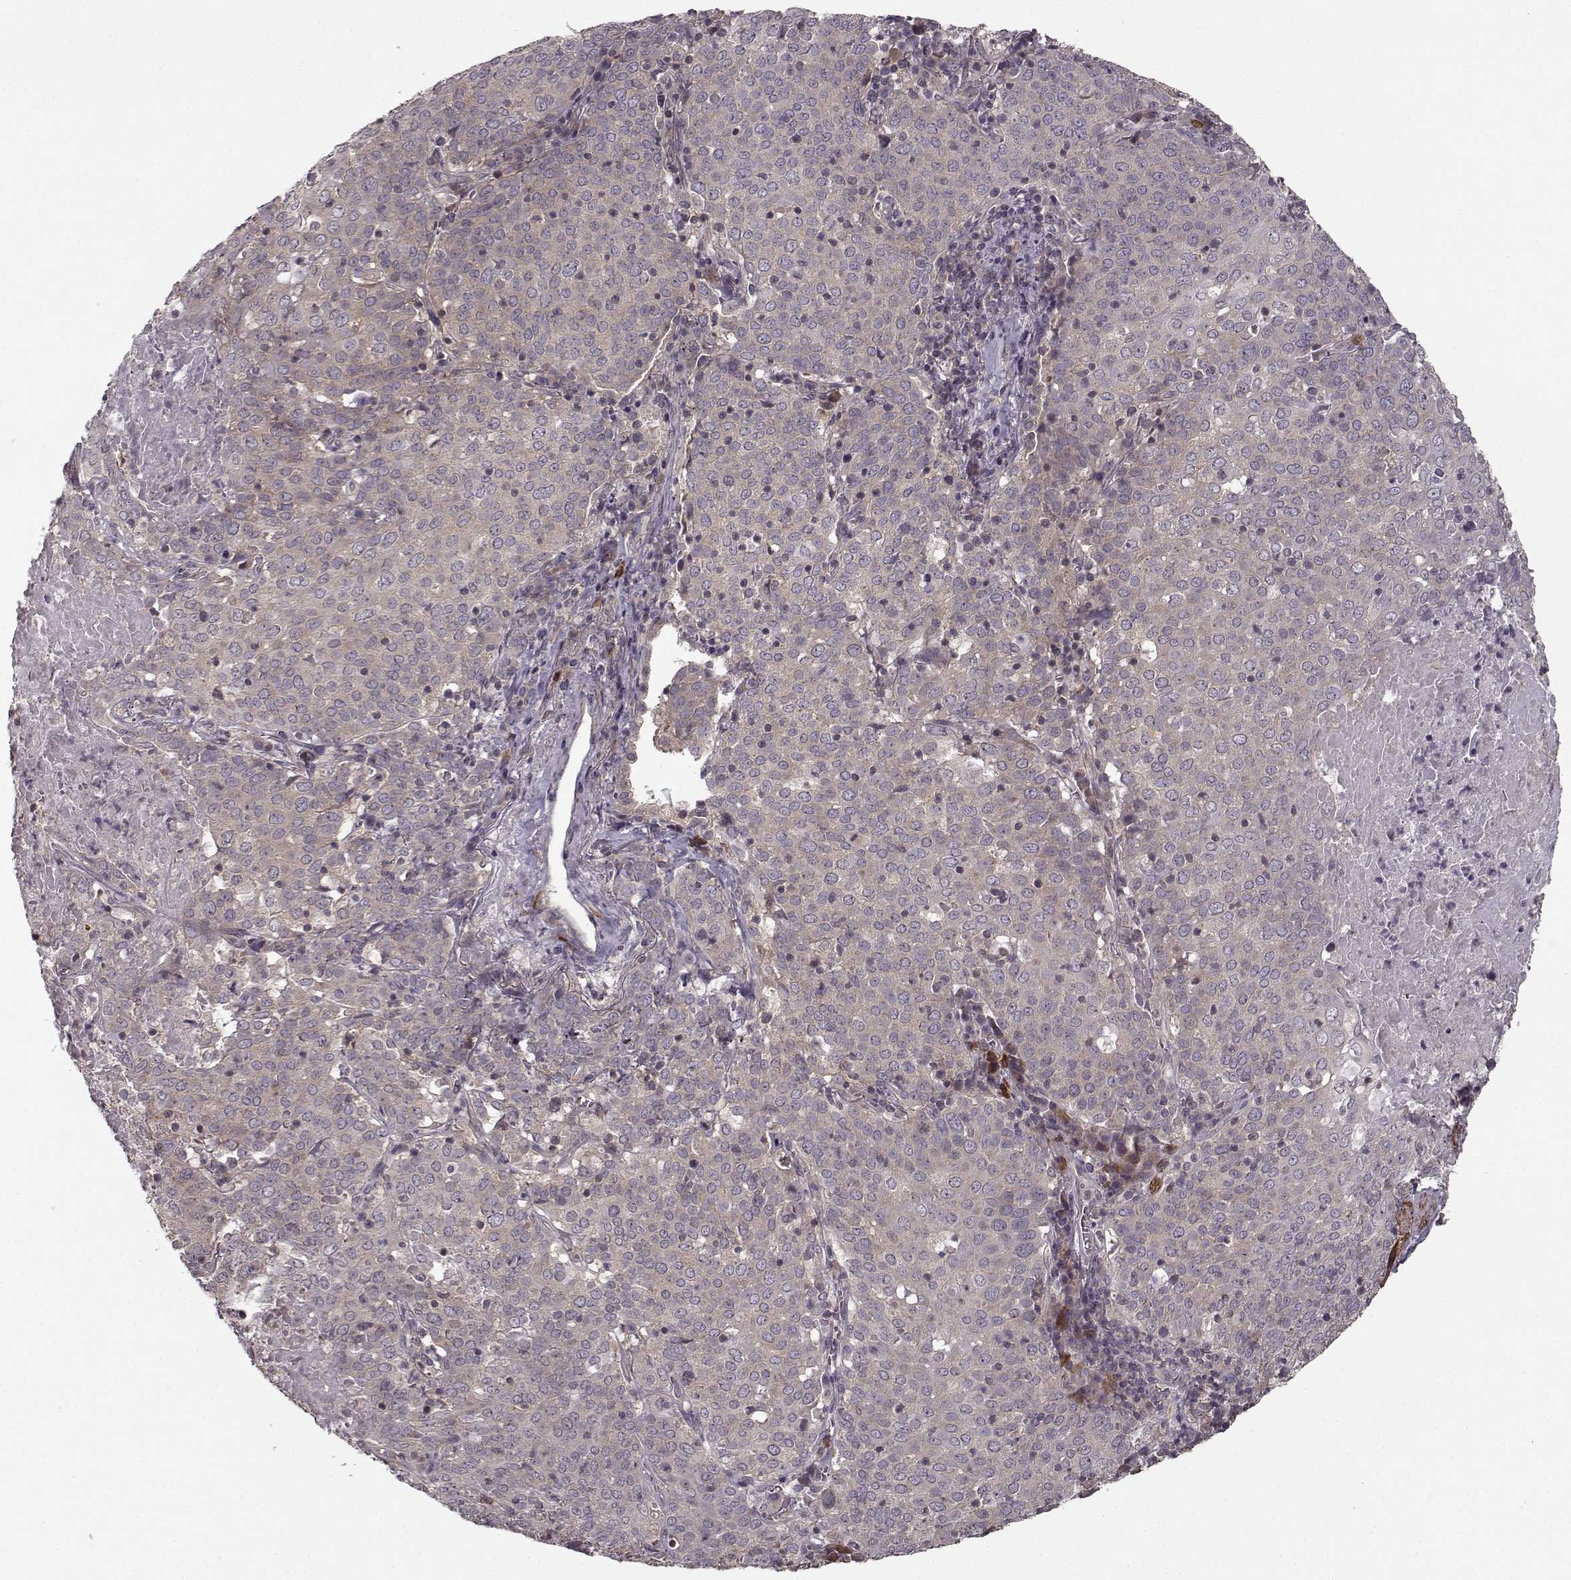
{"staining": {"intensity": "negative", "quantity": "none", "location": "none"}, "tissue": "lung cancer", "cell_type": "Tumor cells", "image_type": "cancer", "snomed": [{"axis": "morphology", "description": "Squamous cell carcinoma, NOS"}, {"axis": "topography", "description": "Lung"}], "caption": "IHC of human lung squamous cell carcinoma demonstrates no expression in tumor cells.", "gene": "SLAIN2", "patient": {"sex": "male", "age": 82}}